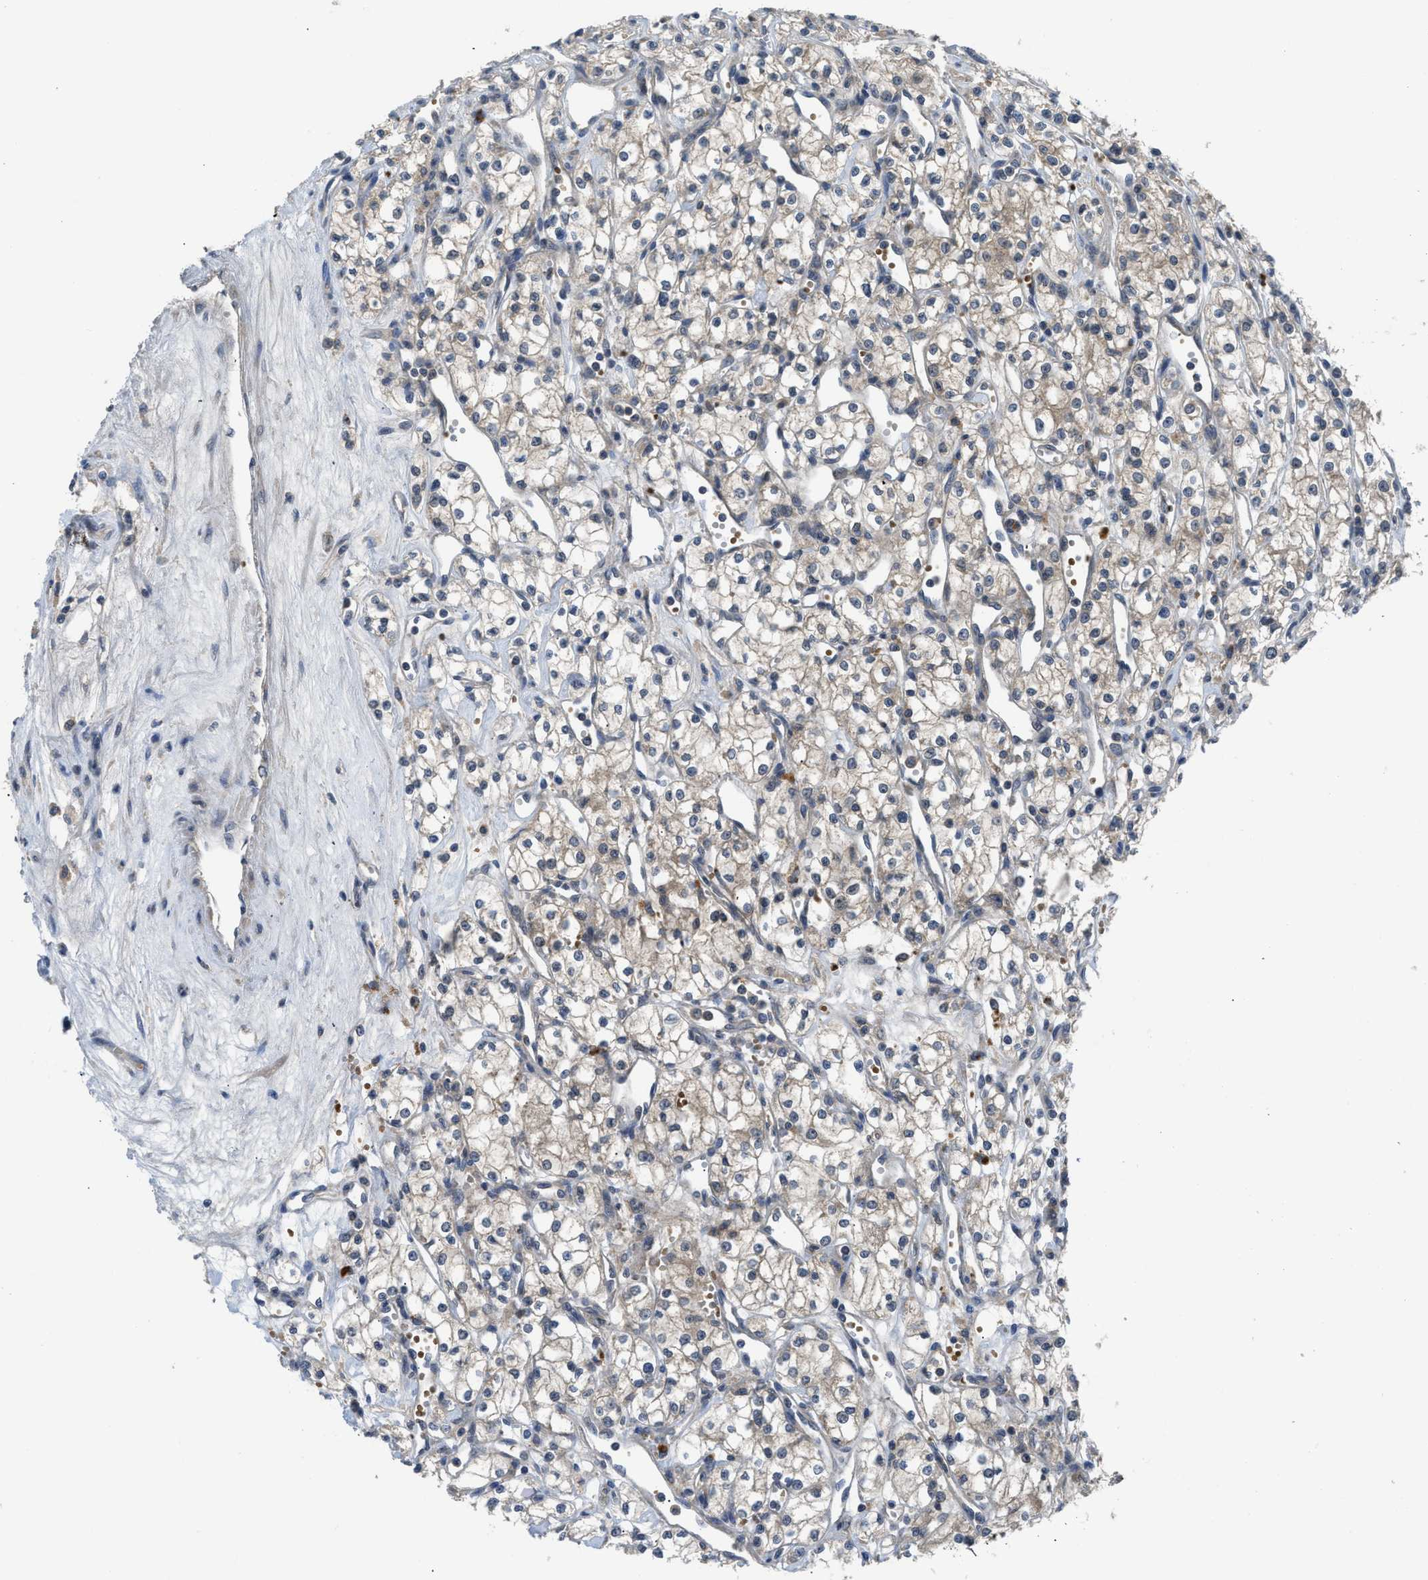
{"staining": {"intensity": "weak", "quantity": ">75%", "location": "cytoplasmic/membranous"}, "tissue": "renal cancer", "cell_type": "Tumor cells", "image_type": "cancer", "snomed": [{"axis": "morphology", "description": "Adenocarcinoma, NOS"}, {"axis": "topography", "description": "Kidney"}], "caption": "A histopathology image of adenocarcinoma (renal) stained for a protein displays weak cytoplasmic/membranous brown staining in tumor cells.", "gene": "PDE7A", "patient": {"sex": "male", "age": 59}}